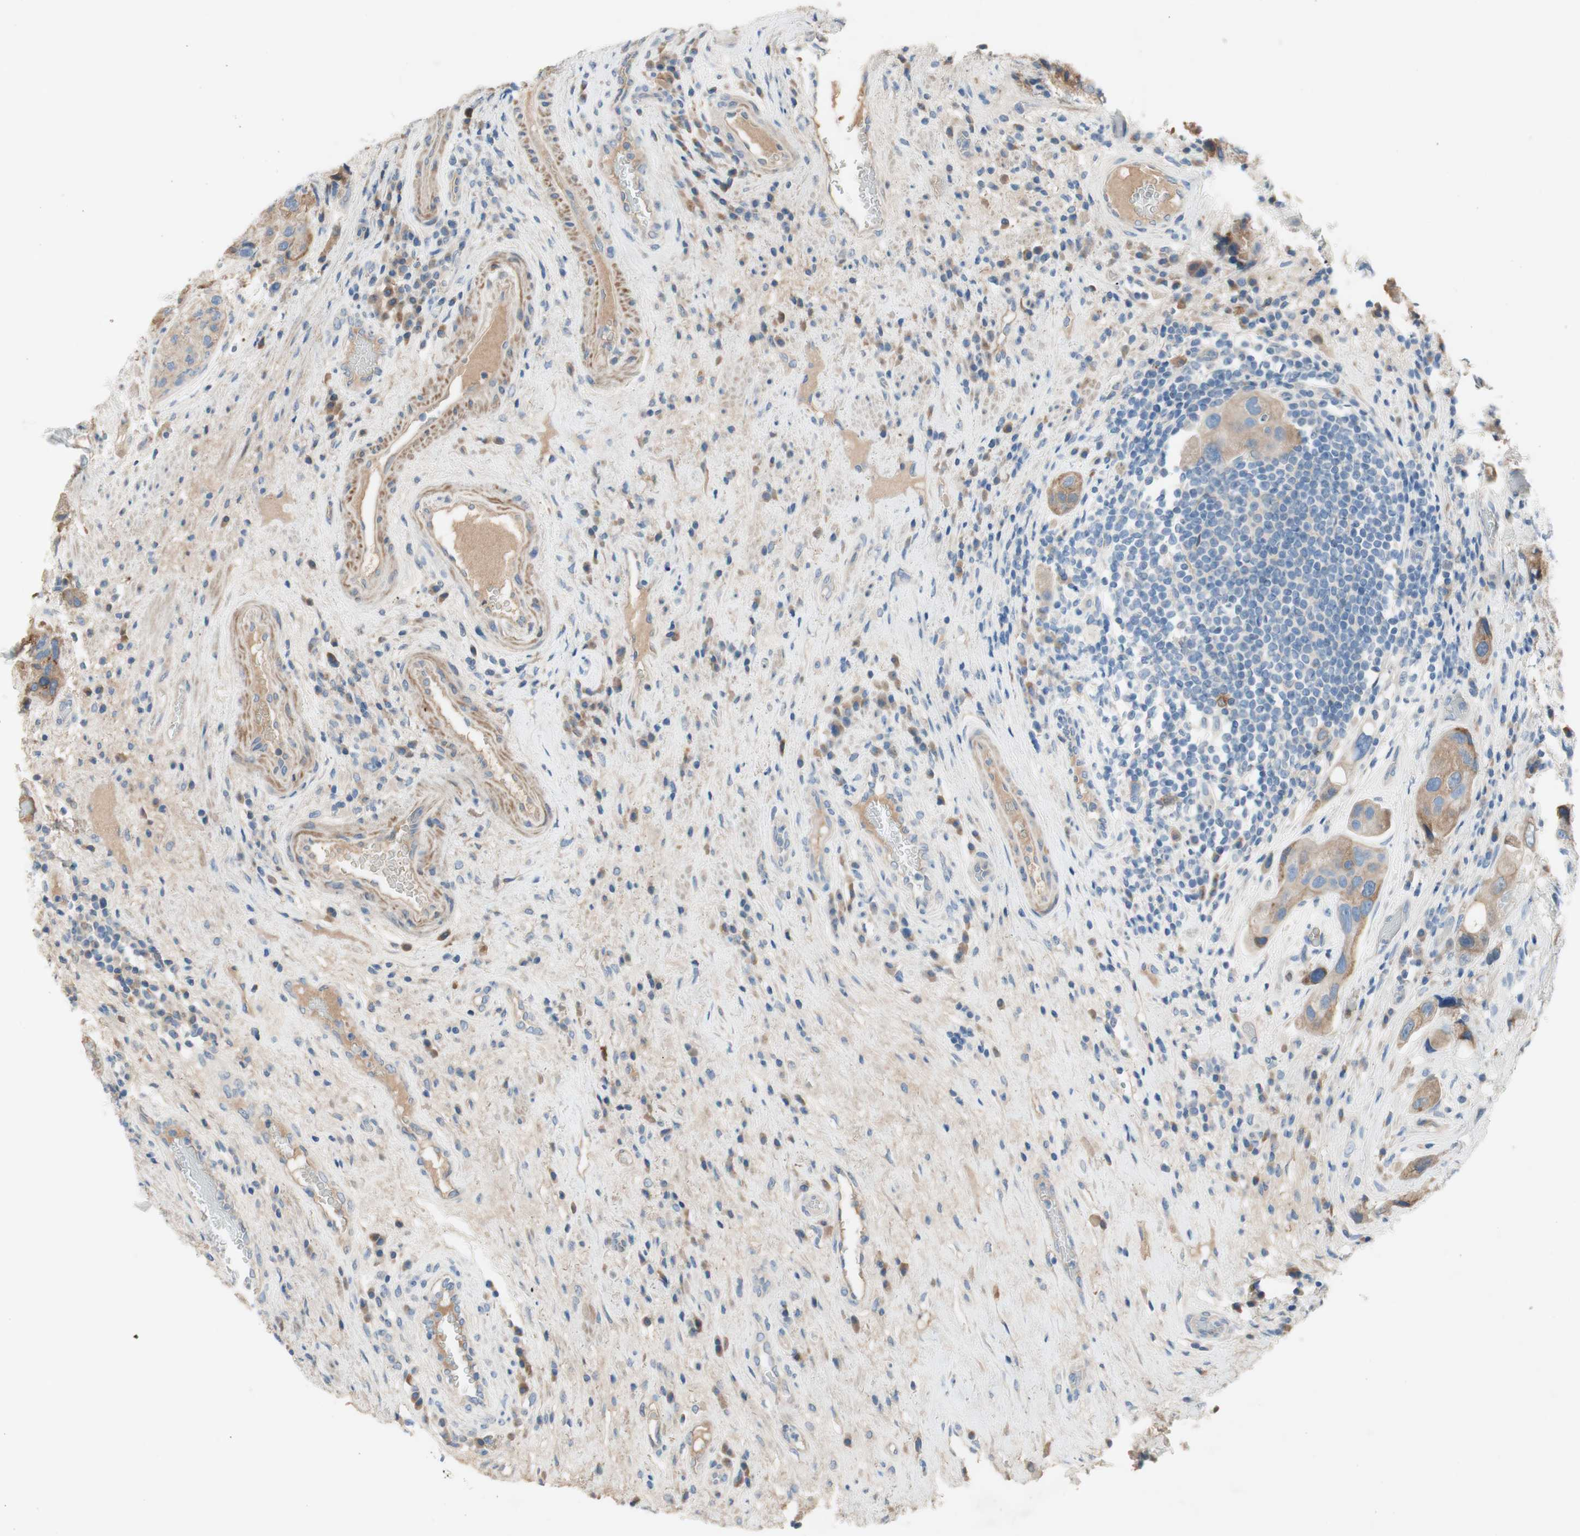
{"staining": {"intensity": "moderate", "quantity": ">75%", "location": "cytoplasmic/membranous"}, "tissue": "urothelial cancer", "cell_type": "Tumor cells", "image_type": "cancer", "snomed": [{"axis": "morphology", "description": "Urothelial carcinoma, High grade"}, {"axis": "topography", "description": "Urinary bladder"}], "caption": "High-grade urothelial carcinoma stained for a protein exhibits moderate cytoplasmic/membranous positivity in tumor cells. The protein of interest is stained brown, and the nuclei are stained in blue (DAB (3,3'-diaminobenzidine) IHC with brightfield microscopy, high magnification).", "gene": "FDFT1", "patient": {"sex": "female", "age": 64}}